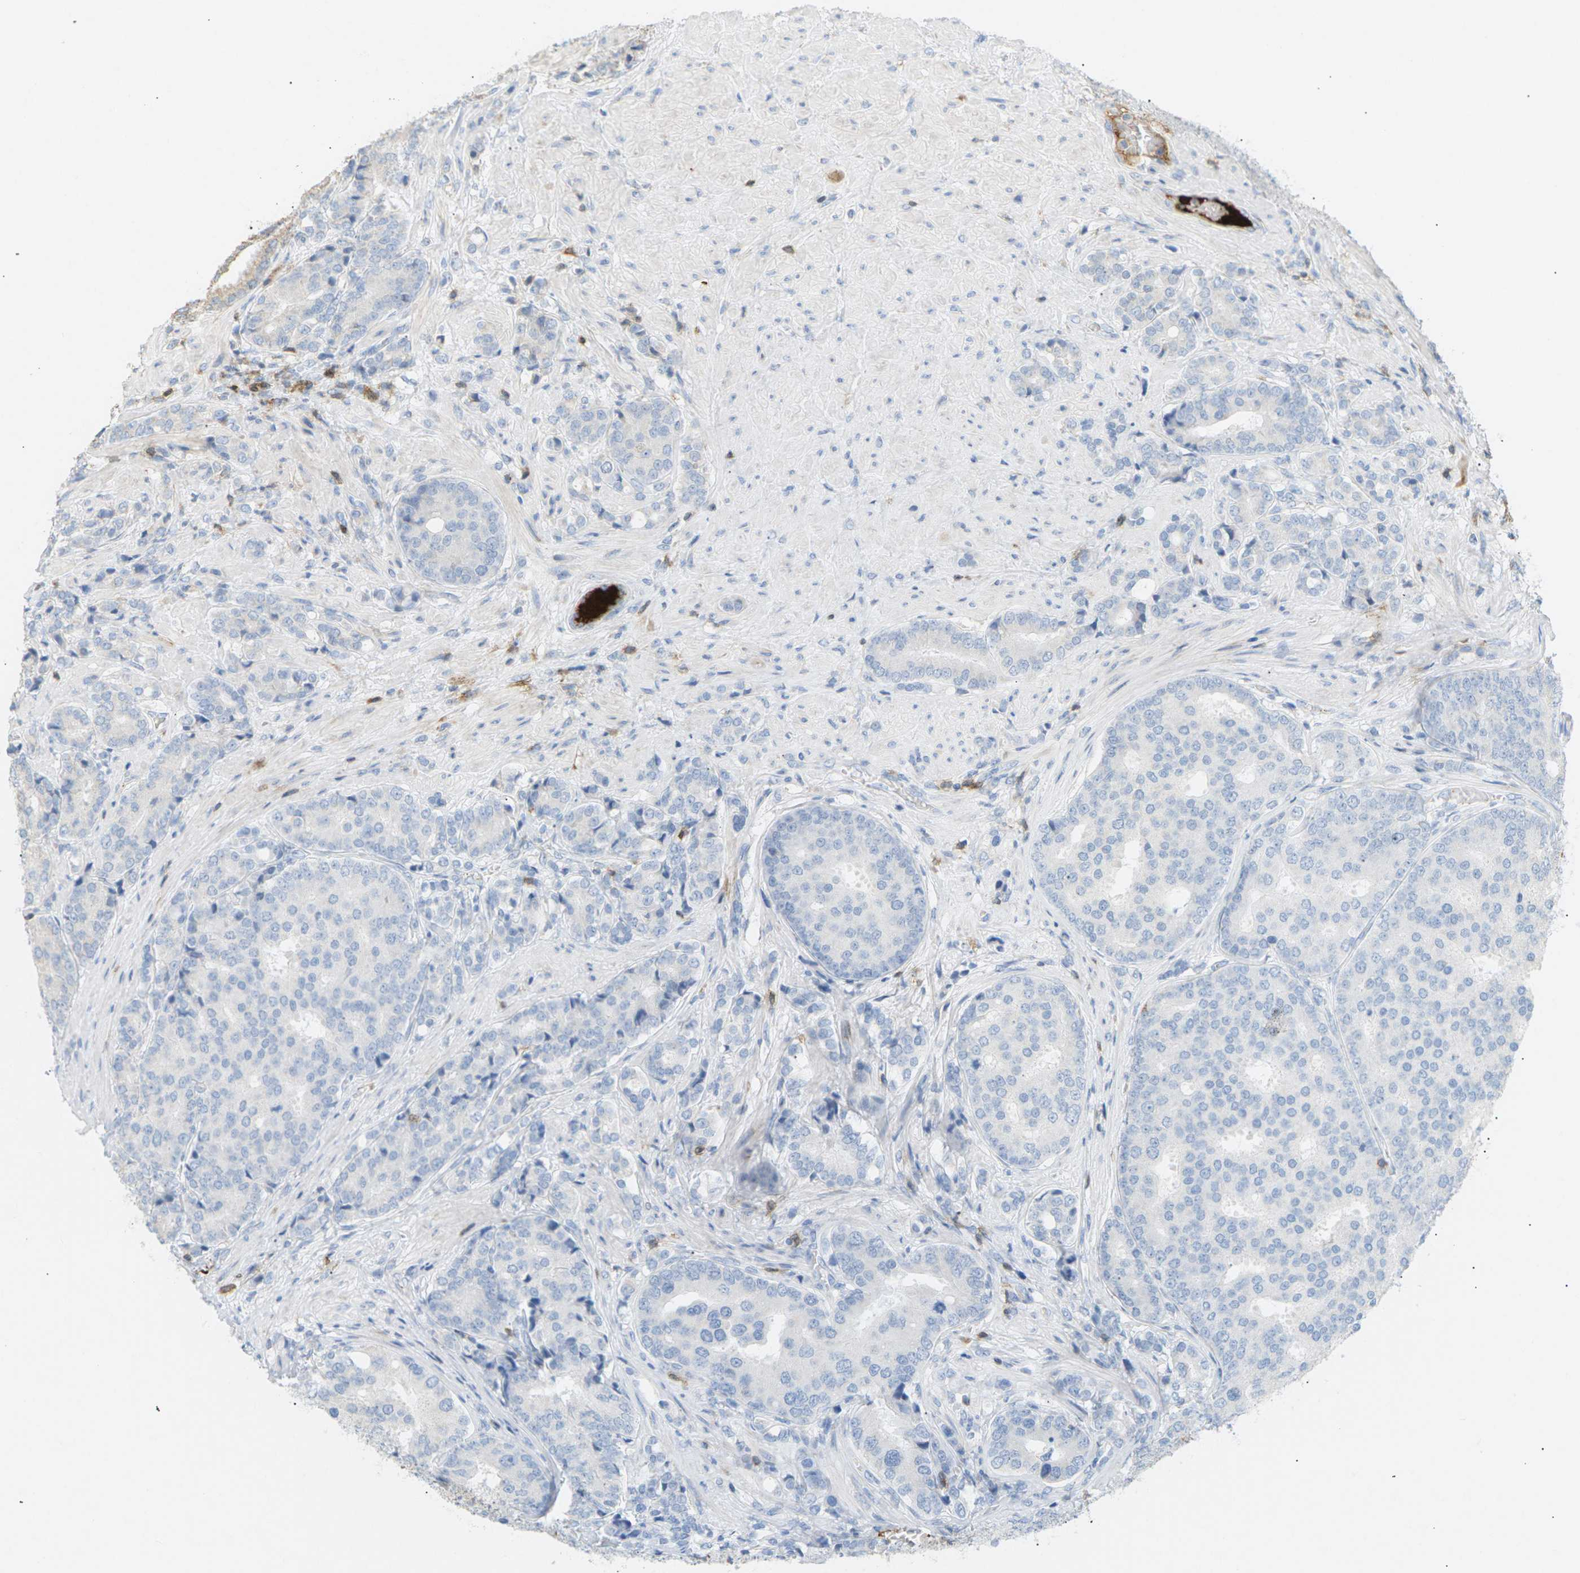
{"staining": {"intensity": "negative", "quantity": "none", "location": "none"}, "tissue": "prostate cancer", "cell_type": "Tumor cells", "image_type": "cancer", "snomed": [{"axis": "morphology", "description": "Adenocarcinoma, High grade"}, {"axis": "topography", "description": "Prostate"}], "caption": "Micrograph shows no significant protein staining in tumor cells of prostate high-grade adenocarcinoma.", "gene": "LIME1", "patient": {"sex": "male", "age": 50}}